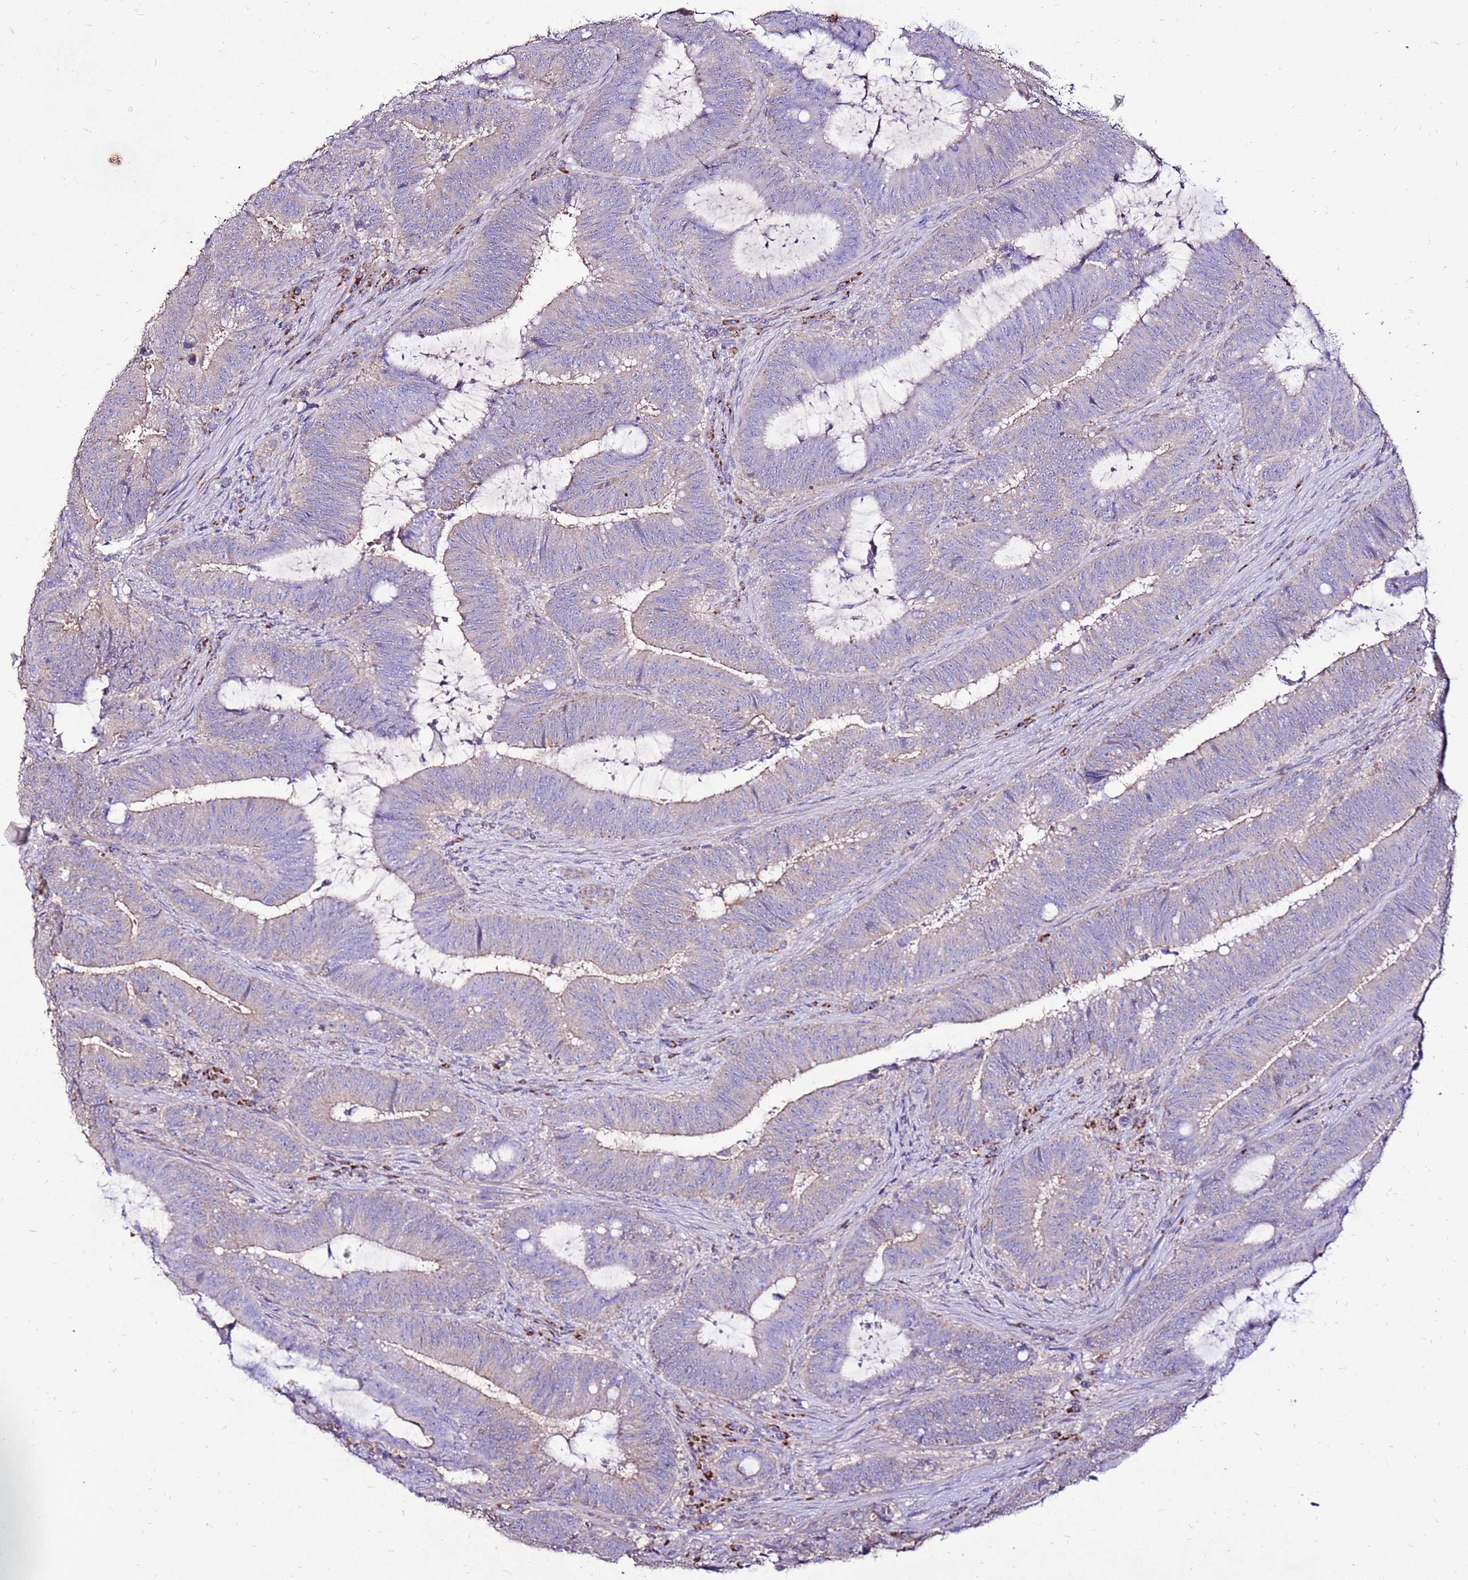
{"staining": {"intensity": "negative", "quantity": "none", "location": "none"}, "tissue": "colorectal cancer", "cell_type": "Tumor cells", "image_type": "cancer", "snomed": [{"axis": "morphology", "description": "Adenocarcinoma, NOS"}, {"axis": "topography", "description": "Colon"}], "caption": "Immunohistochemical staining of human adenocarcinoma (colorectal) reveals no significant staining in tumor cells.", "gene": "TMEM106C", "patient": {"sex": "female", "age": 43}}